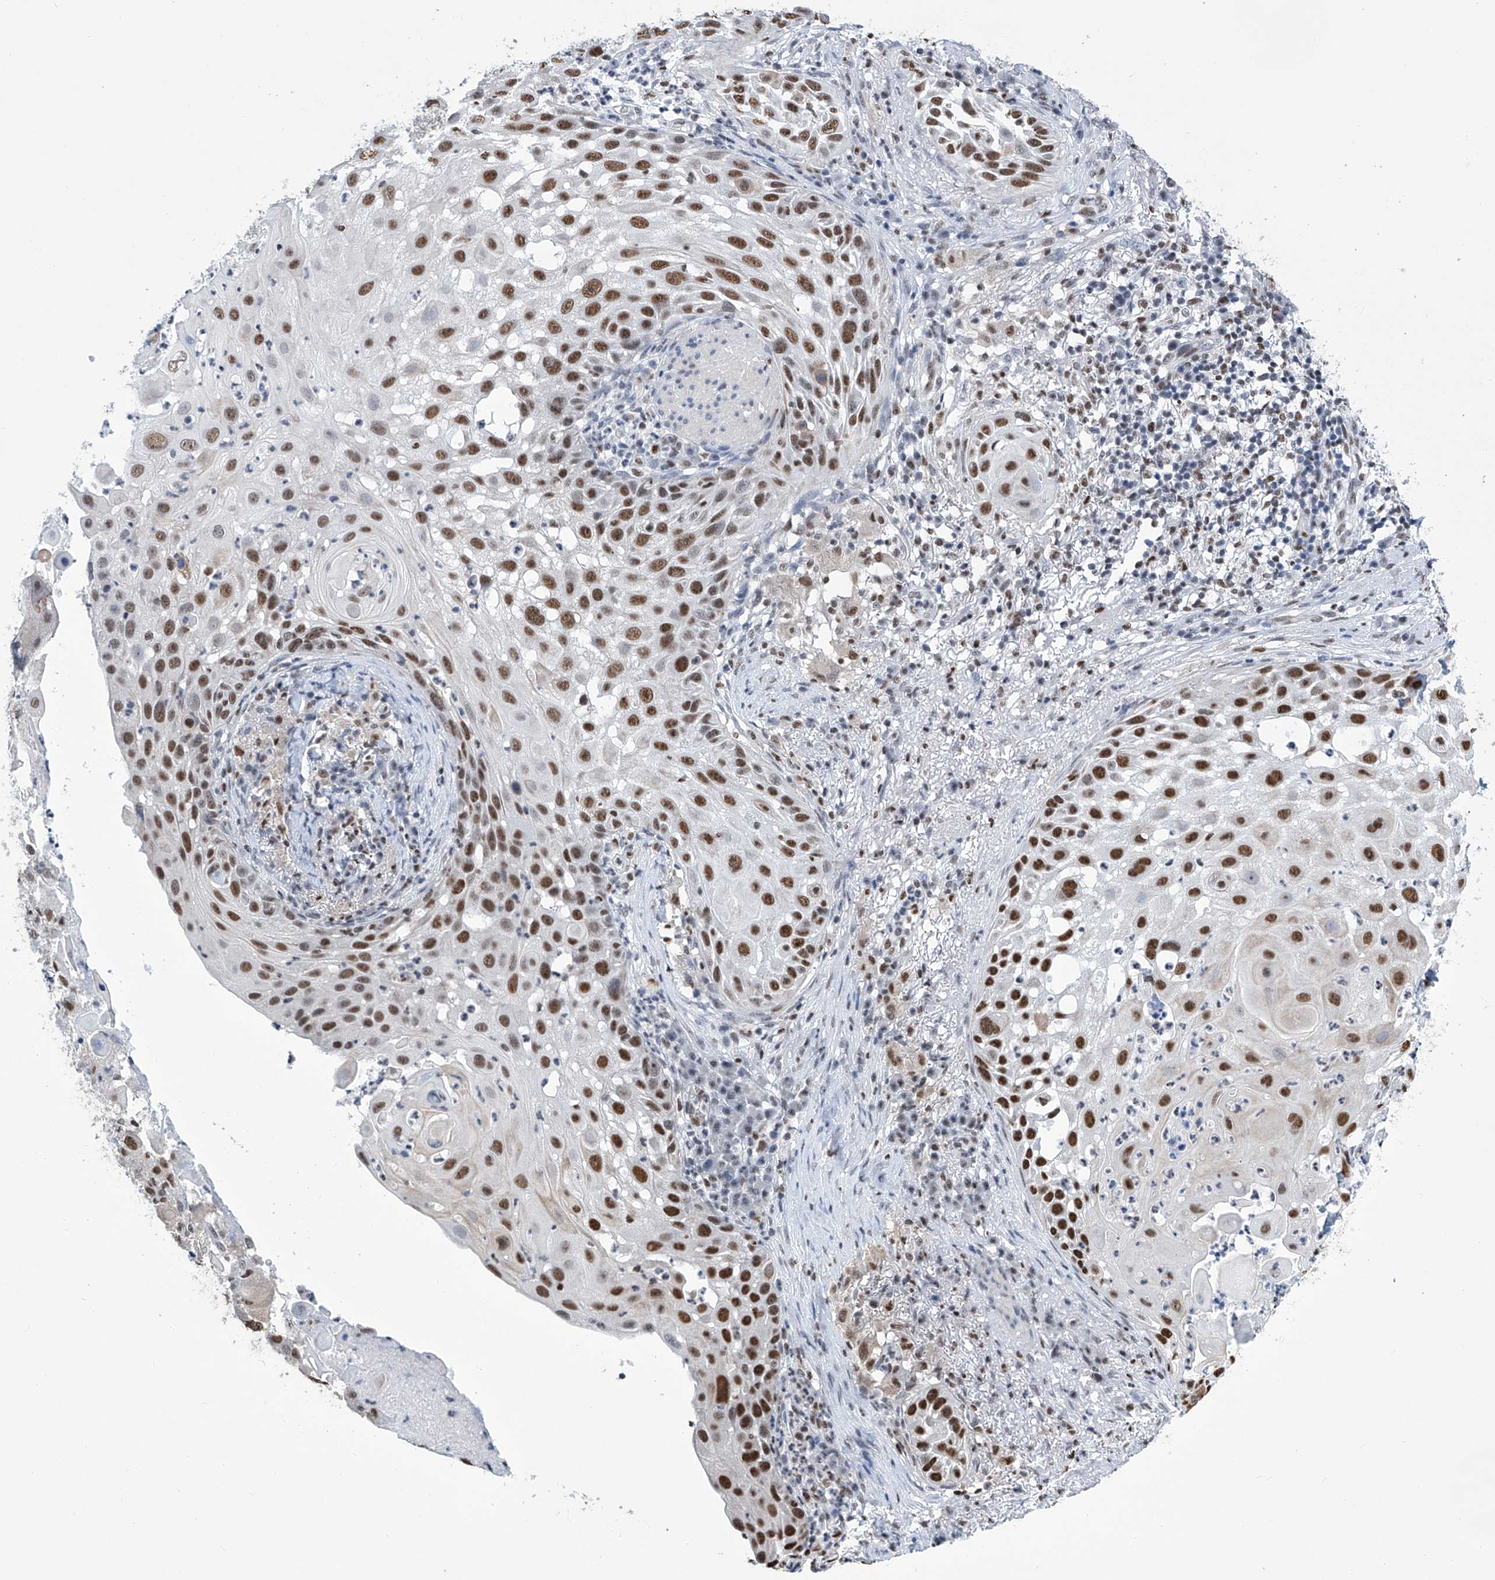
{"staining": {"intensity": "strong", "quantity": ">75%", "location": "nuclear"}, "tissue": "skin cancer", "cell_type": "Tumor cells", "image_type": "cancer", "snomed": [{"axis": "morphology", "description": "Squamous cell carcinoma, NOS"}, {"axis": "topography", "description": "Skin"}], "caption": "About >75% of tumor cells in skin cancer show strong nuclear protein staining as visualized by brown immunohistochemical staining.", "gene": "SREBF2", "patient": {"sex": "female", "age": 44}}